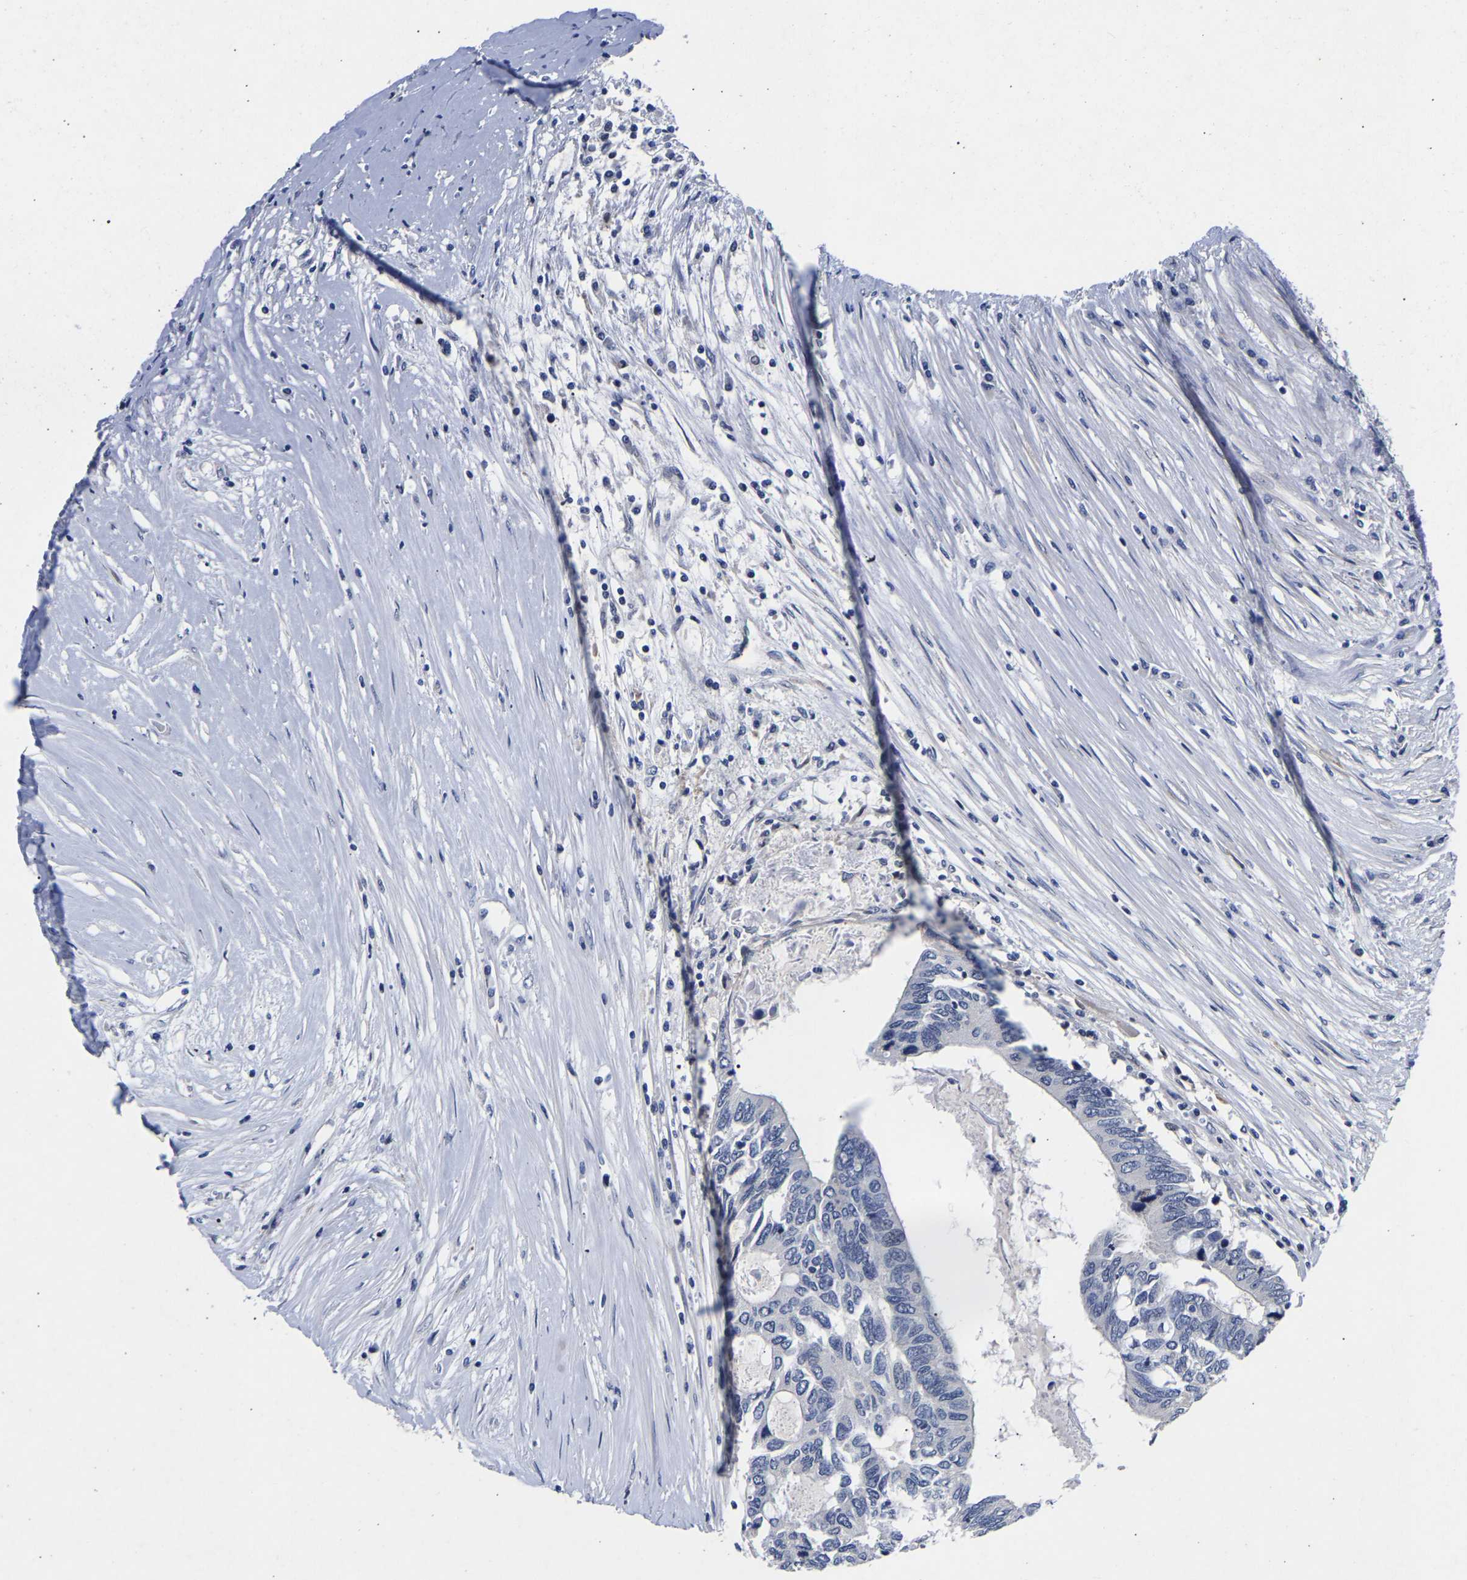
{"staining": {"intensity": "negative", "quantity": "none", "location": "none"}, "tissue": "colorectal cancer", "cell_type": "Tumor cells", "image_type": "cancer", "snomed": [{"axis": "morphology", "description": "Adenocarcinoma, NOS"}, {"axis": "topography", "description": "Rectum"}], "caption": "This image is of colorectal adenocarcinoma stained with immunohistochemistry to label a protein in brown with the nuclei are counter-stained blue. There is no staining in tumor cells. (IHC, brightfield microscopy, high magnification).", "gene": "CCDC6", "patient": {"sex": "male", "age": 63}}